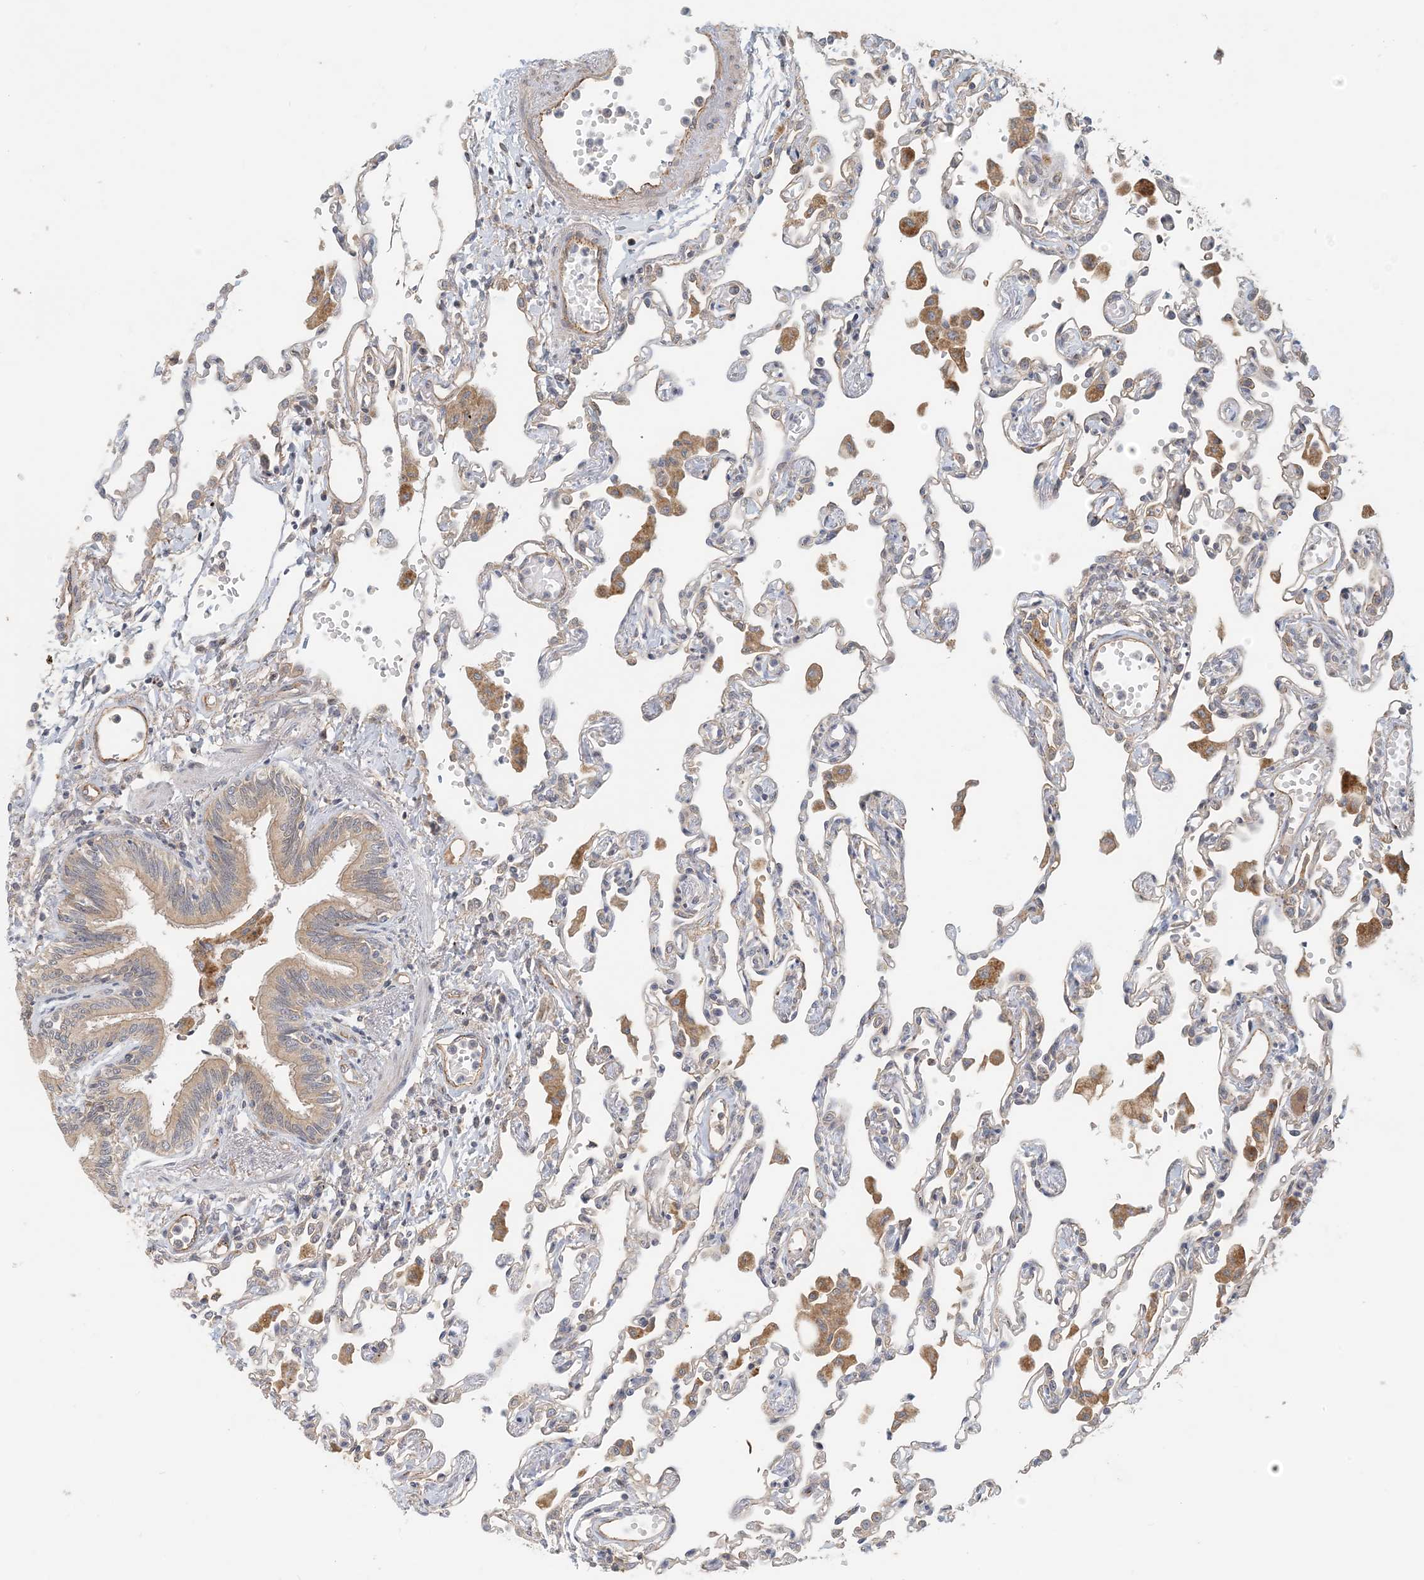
{"staining": {"intensity": "negative", "quantity": "none", "location": "none"}, "tissue": "lung", "cell_type": "Alveolar cells", "image_type": "normal", "snomed": [{"axis": "morphology", "description": "Normal tissue, NOS"}, {"axis": "topography", "description": "Bronchus"}, {"axis": "topography", "description": "Lung"}], "caption": "The histopathology image demonstrates no significant expression in alveolar cells of lung.", "gene": "ZBTB3", "patient": {"sex": "female", "age": 49}}